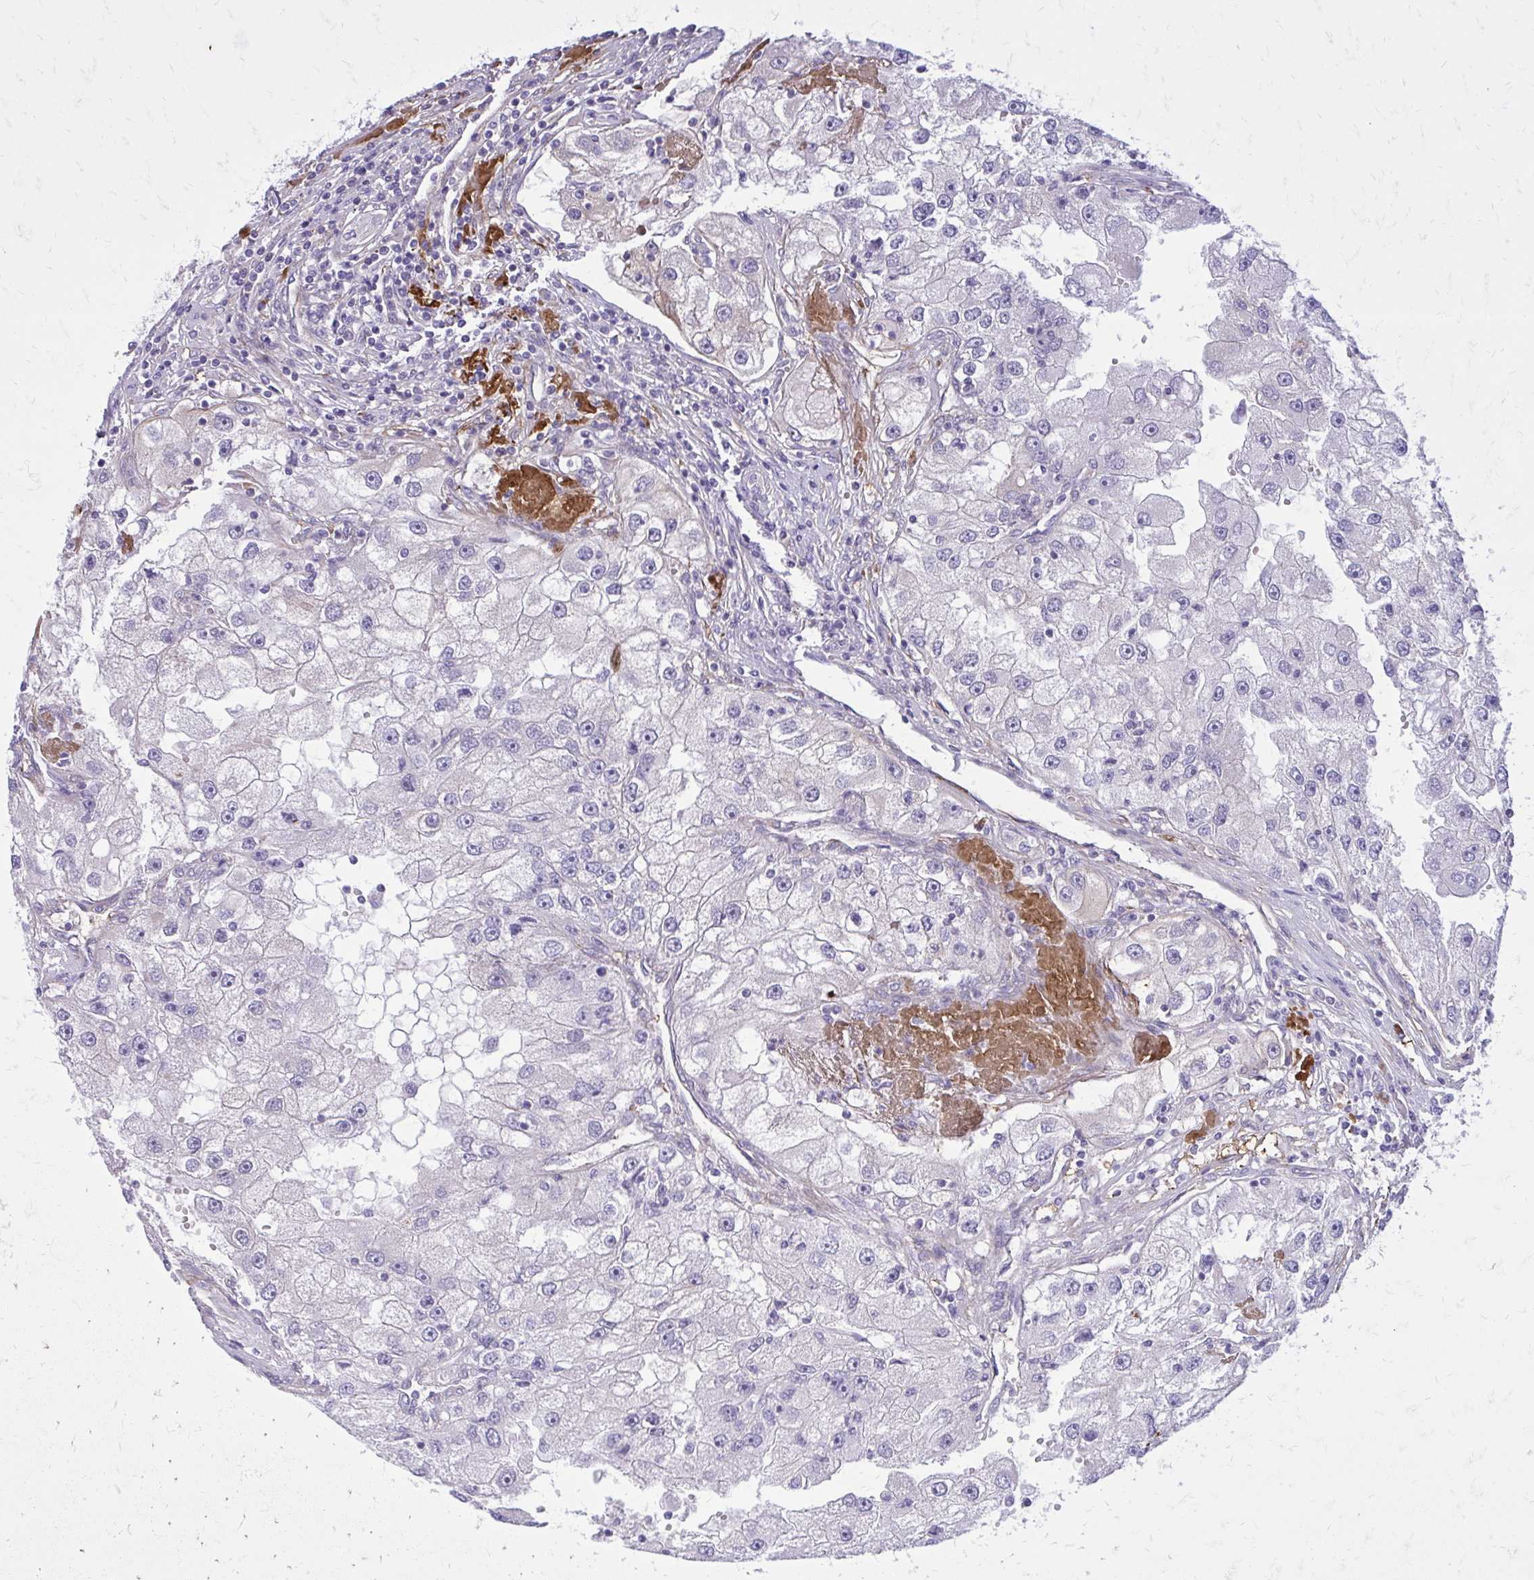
{"staining": {"intensity": "negative", "quantity": "none", "location": "none"}, "tissue": "renal cancer", "cell_type": "Tumor cells", "image_type": "cancer", "snomed": [{"axis": "morphology", "description": "Adenocarcinoma, NOS"}, {"axis": "topography", "description": "Kidney"}], "caption": "A high-resolution micrograph shows immunohistochemistry staining of adenocarcinoma (renal), which shows no significant positivity in tumor cells.", "gene": "BEND5", "patient": {"sex": "male", "age": 63}}